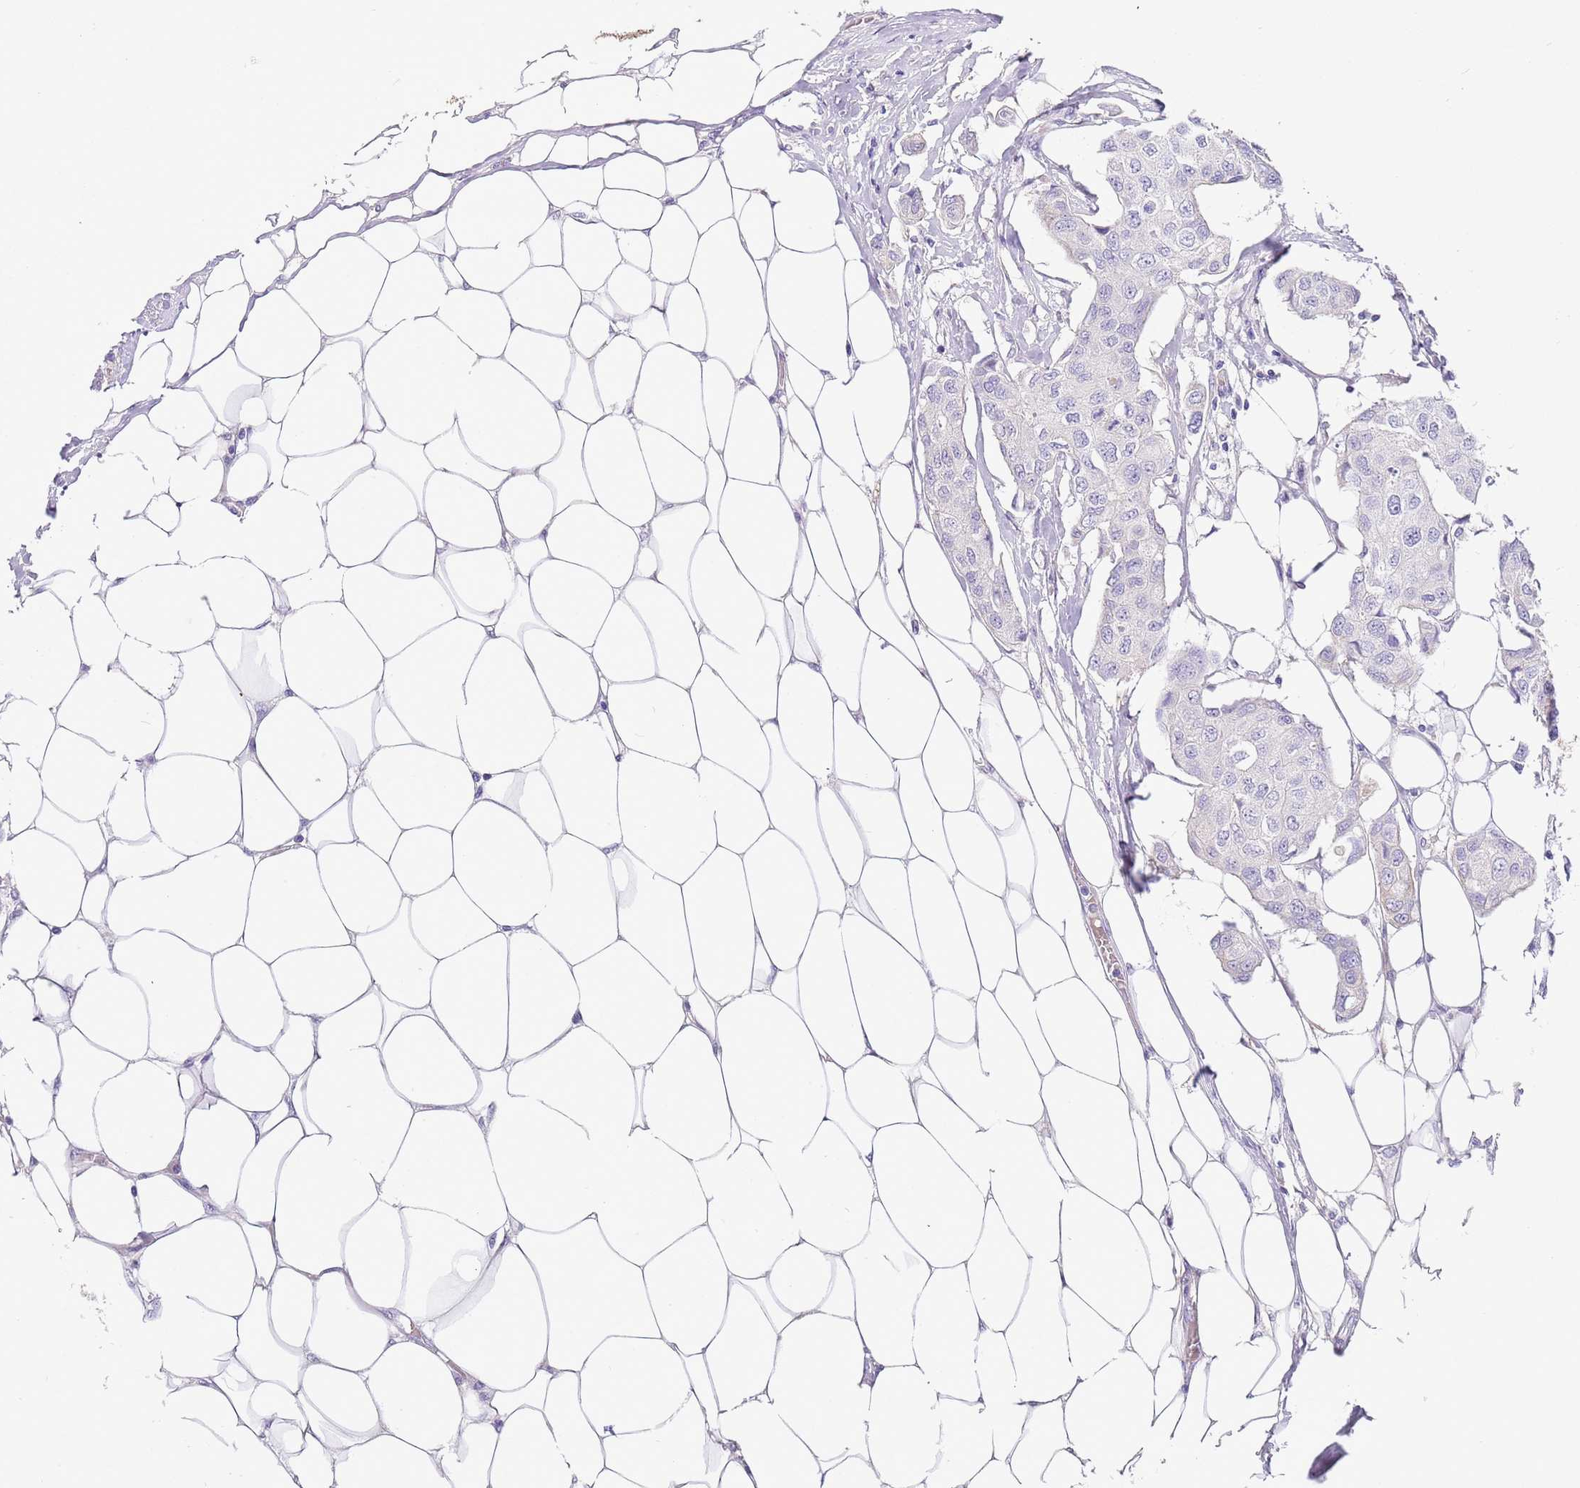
{"staining": {"intensity": "negative", "quantity": "none", "location": "none"}, "tissue": "breast cancer", "cell_type": "Tumor cells", "image_type": "cancer", "snomed": [{"axis": "morphology", "description": "Duct carcinoma"}, {"axis": "topography", "description": "Breast"}, {"axis": "topography", "description": "Lymph node"}], "caption": "A histopathology image of human breast cancer (invasive ductal carcinoma) is negative for staining in tumor cells.", "gene": "RFK", "patient": {"sex": "female", "age": 80}}